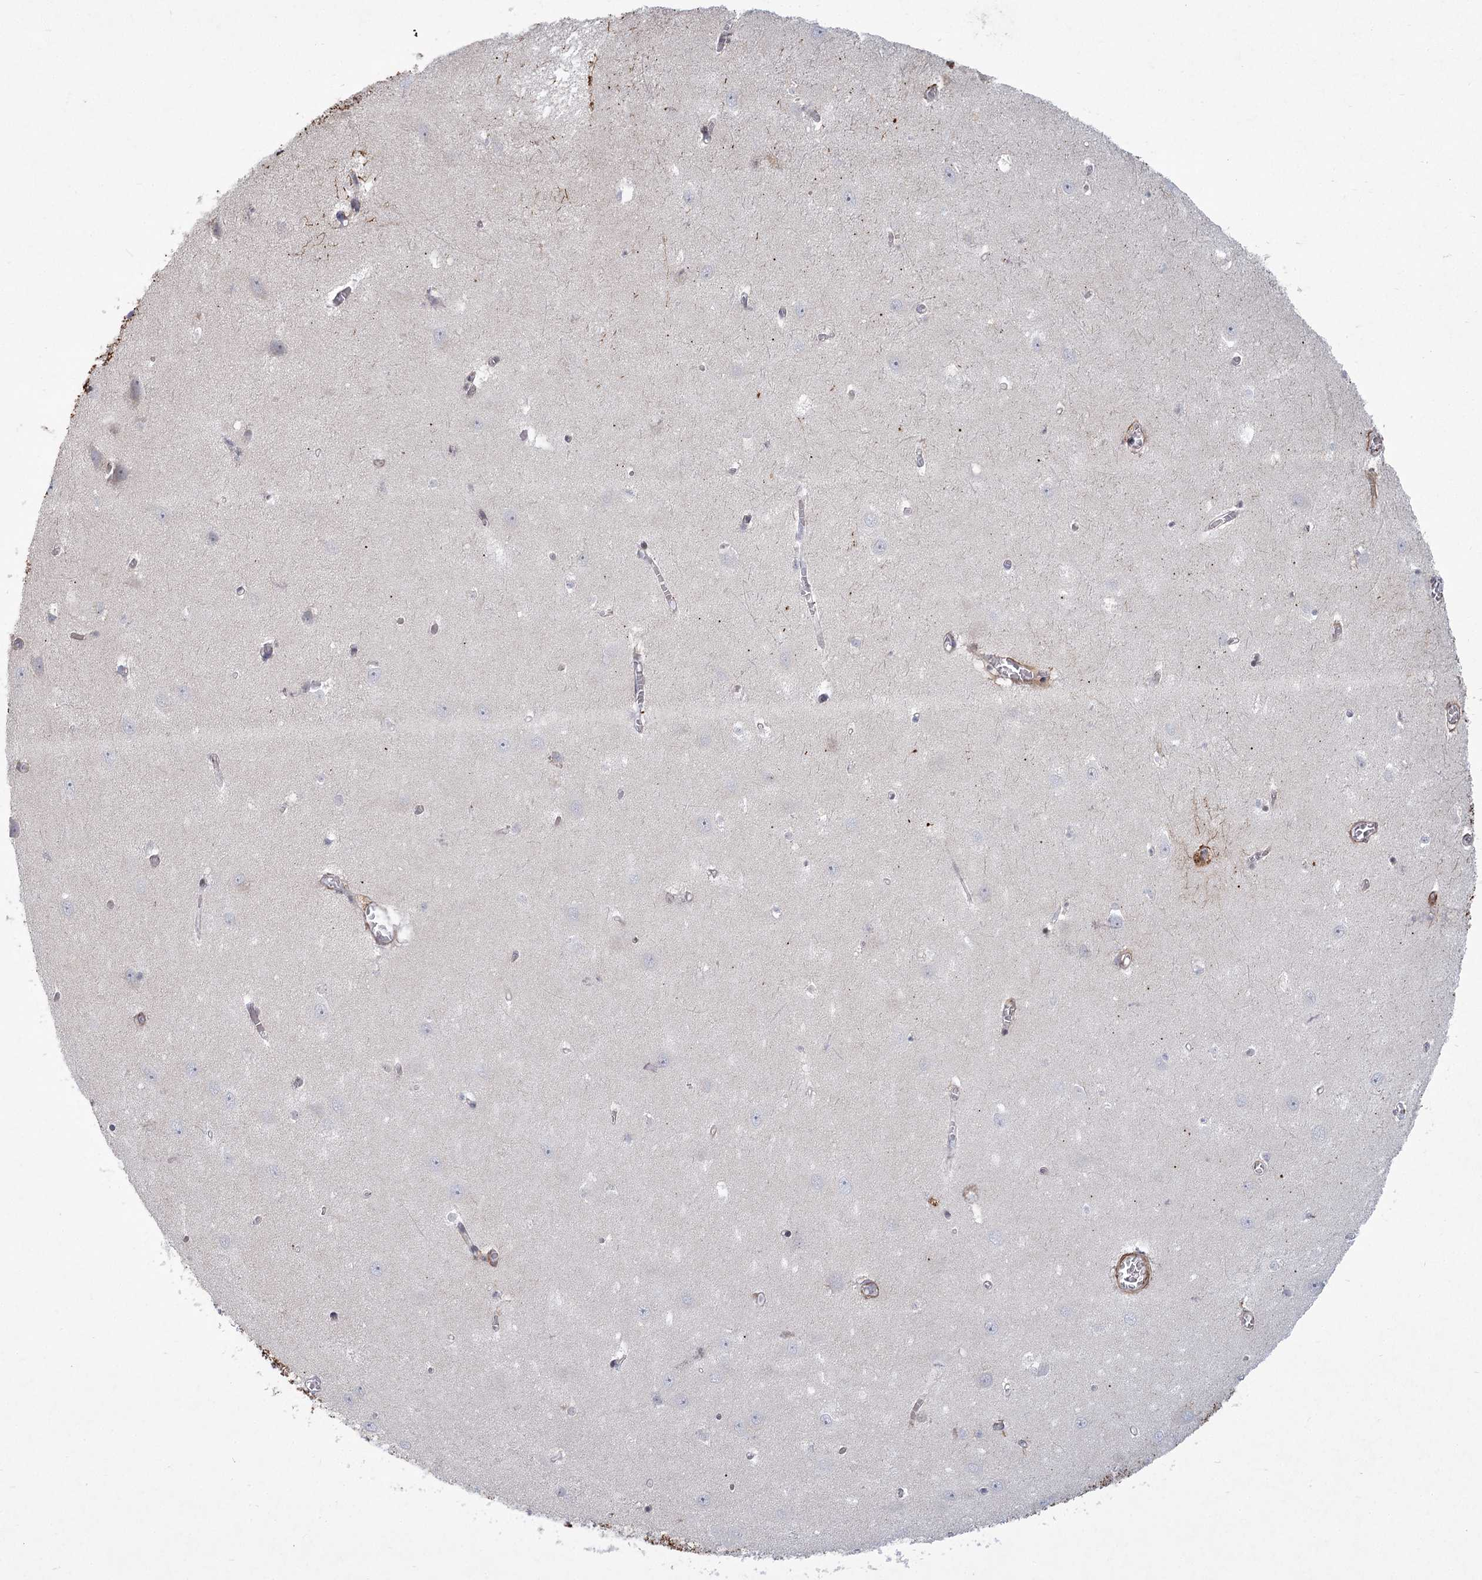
{"staining": {"intensity": "negative", "quantity": "none", "location": "none"}, "tissue": "hippocampus", "cell_type": "Glial cells", "image_type": "normal", "snomed": [{"axis": "morphology", "description": "Normal tissue, NOS"}, {"axis": "topography", "description": "Hippocampus"}], "caption": "A high-resolution micrograph shows immunohistochemistry staining of normal hippocampus, which displays no significant positivity in glial cells. (Stains: DAB (3,3'-diaminobenzidine) IHC with hematoxylin counter stain, Microscopy: brightfield microscopy at high magnification).", "gene": "MEPE", "patient": {"sex": "female", "age": 64}}